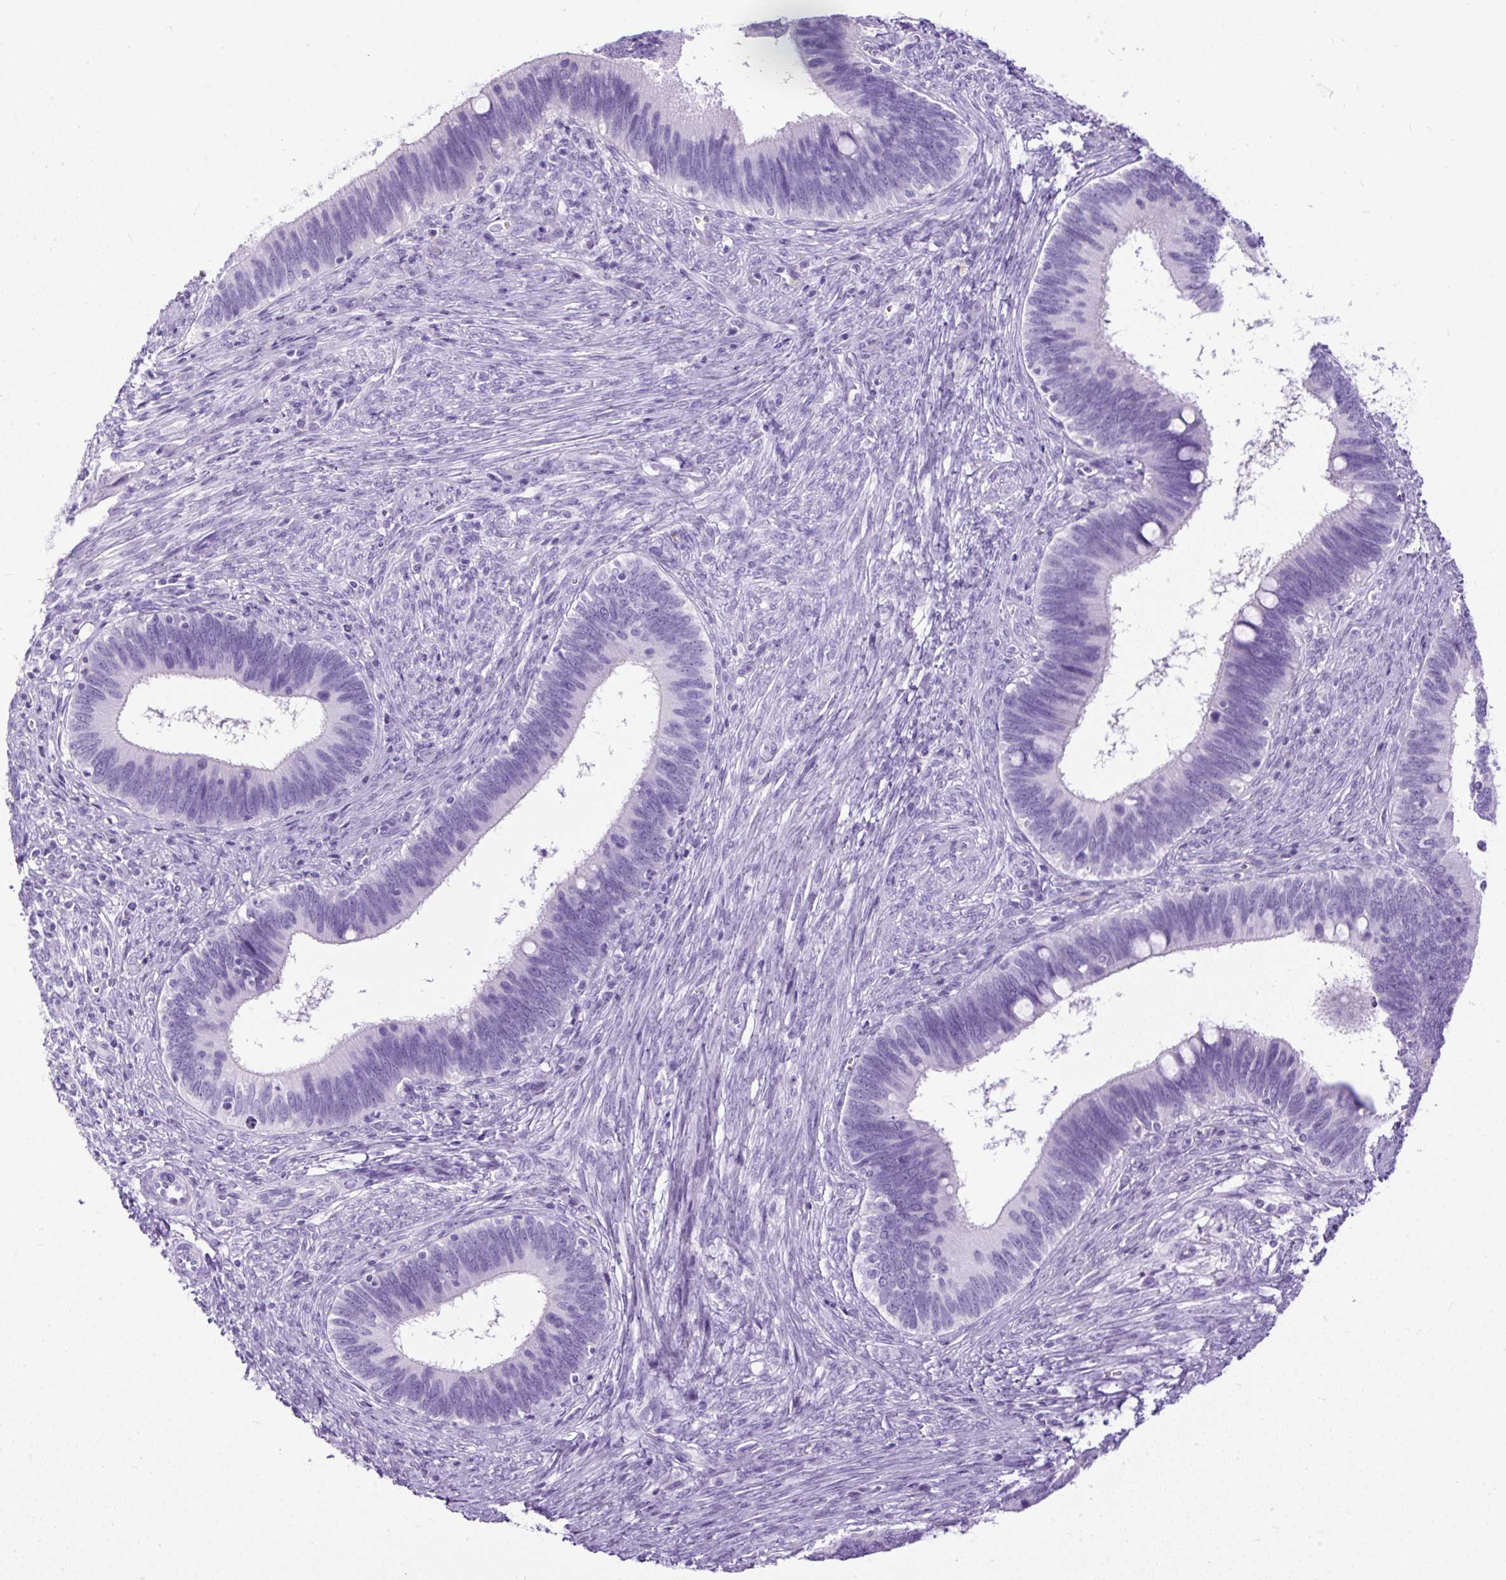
{"staining": {"intensity": "negative", "quantity": "none", "location": "none"}, "tissue": "cervical cancer", "cell_type": "Tumor cells", "image_type": "cancer", "snomed": [{"axis": "morphology", "description": "Adenocarcinoma, NOS"}, {"axis": "topography", "description": "Cervix"}], "caption": "The histopathology image demonstrates no staining of tumor cells in adenocarcinoma (cervical).", "gene": "PDIA2", "patient": {"sex": "female", "age": 42}}